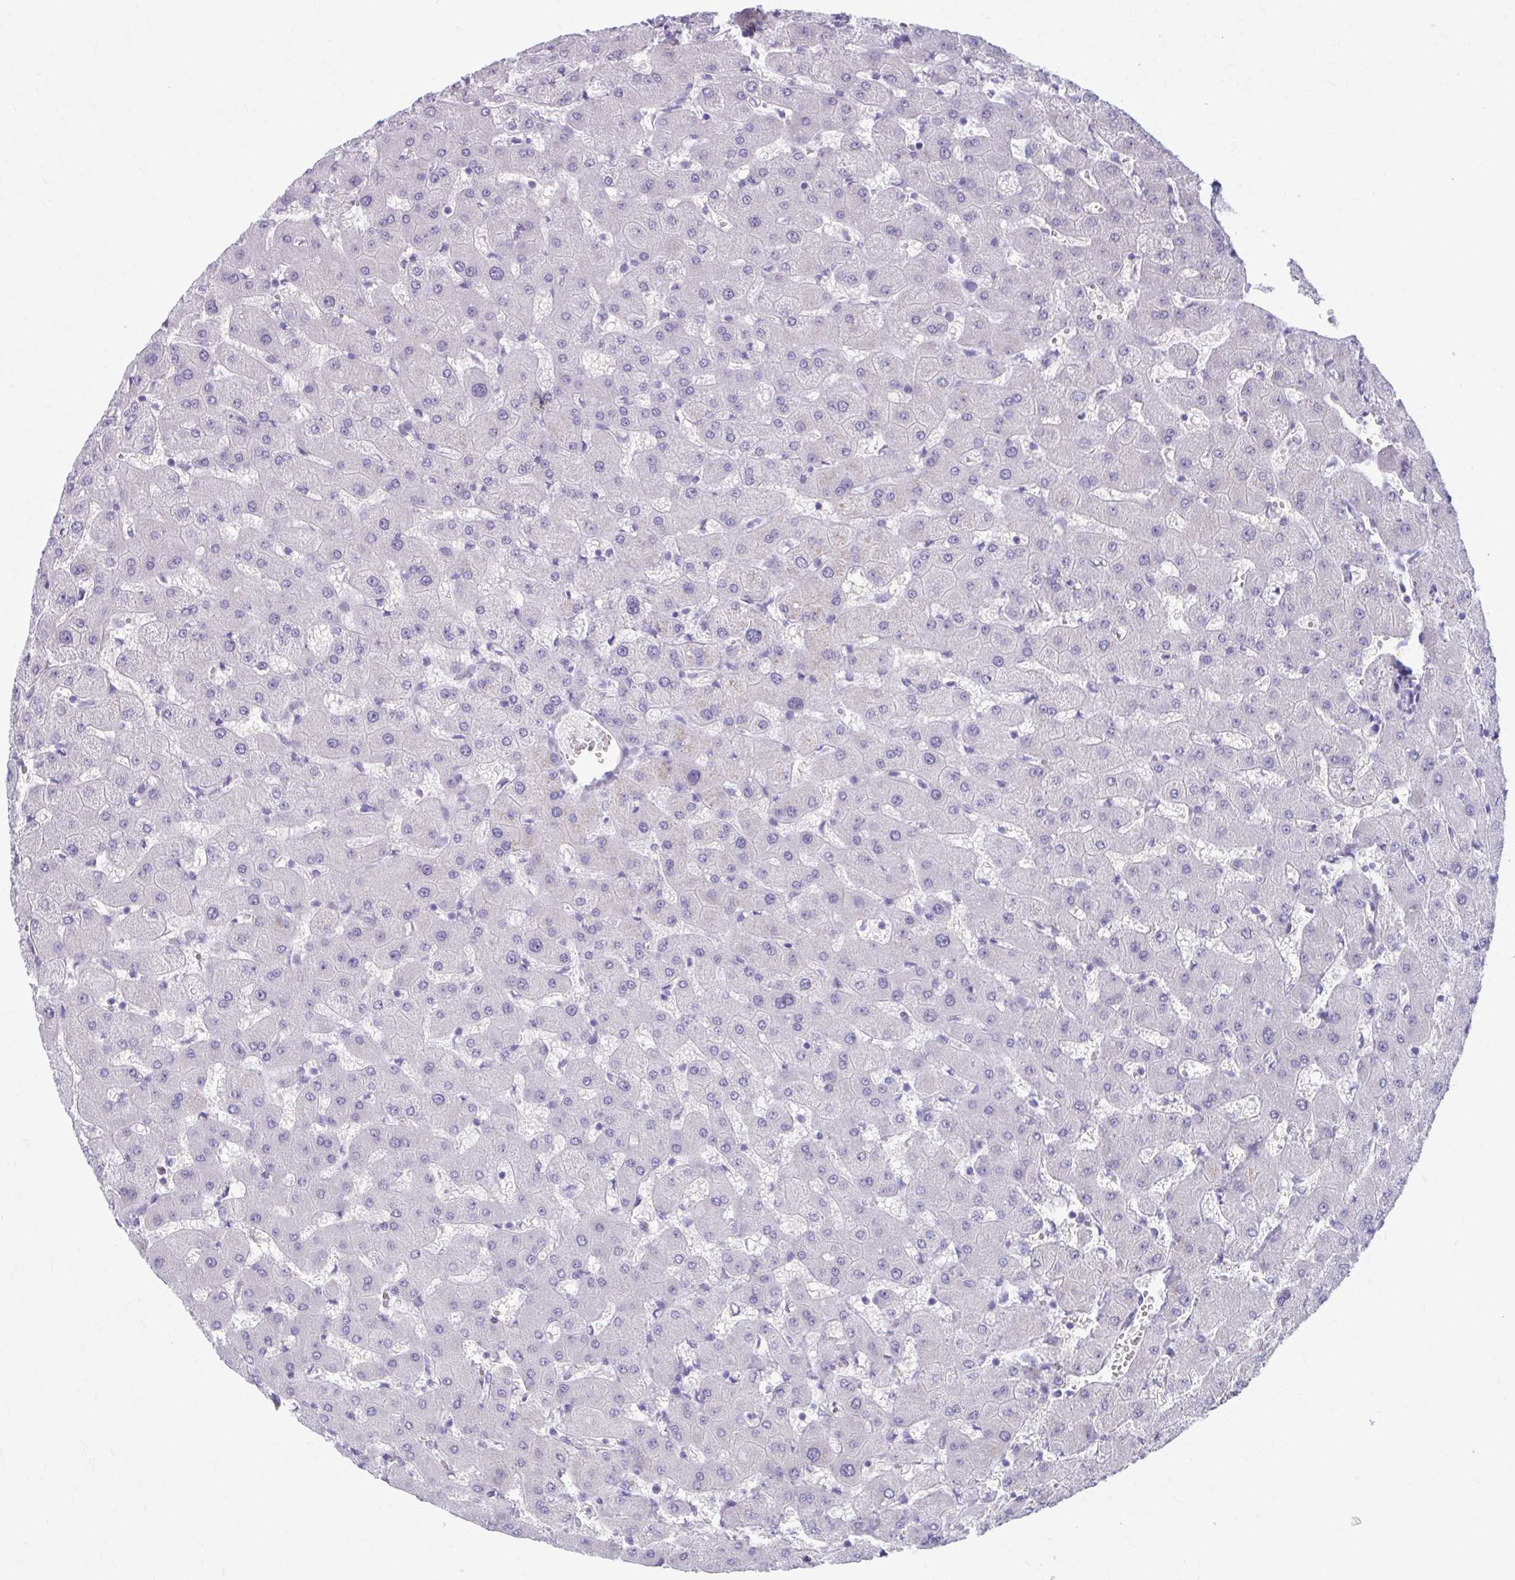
{"staining": {"intensity": "negative", "quantity": "none", "location": "none"}, "tissue": "liver", "cell_type": "Cholangiocytes", "image_type": "normal", "snomed": [{"axis": "morphology", "description": "Normal tissue, NOS"}, {"axis": "topography", "description": "Liver"}], "caption": "Protein analysis of benign liver shows no significant positivity in cholangiocytes.", "gene": "CCDC105", "patient": {"sex": "female", "age": 63}}